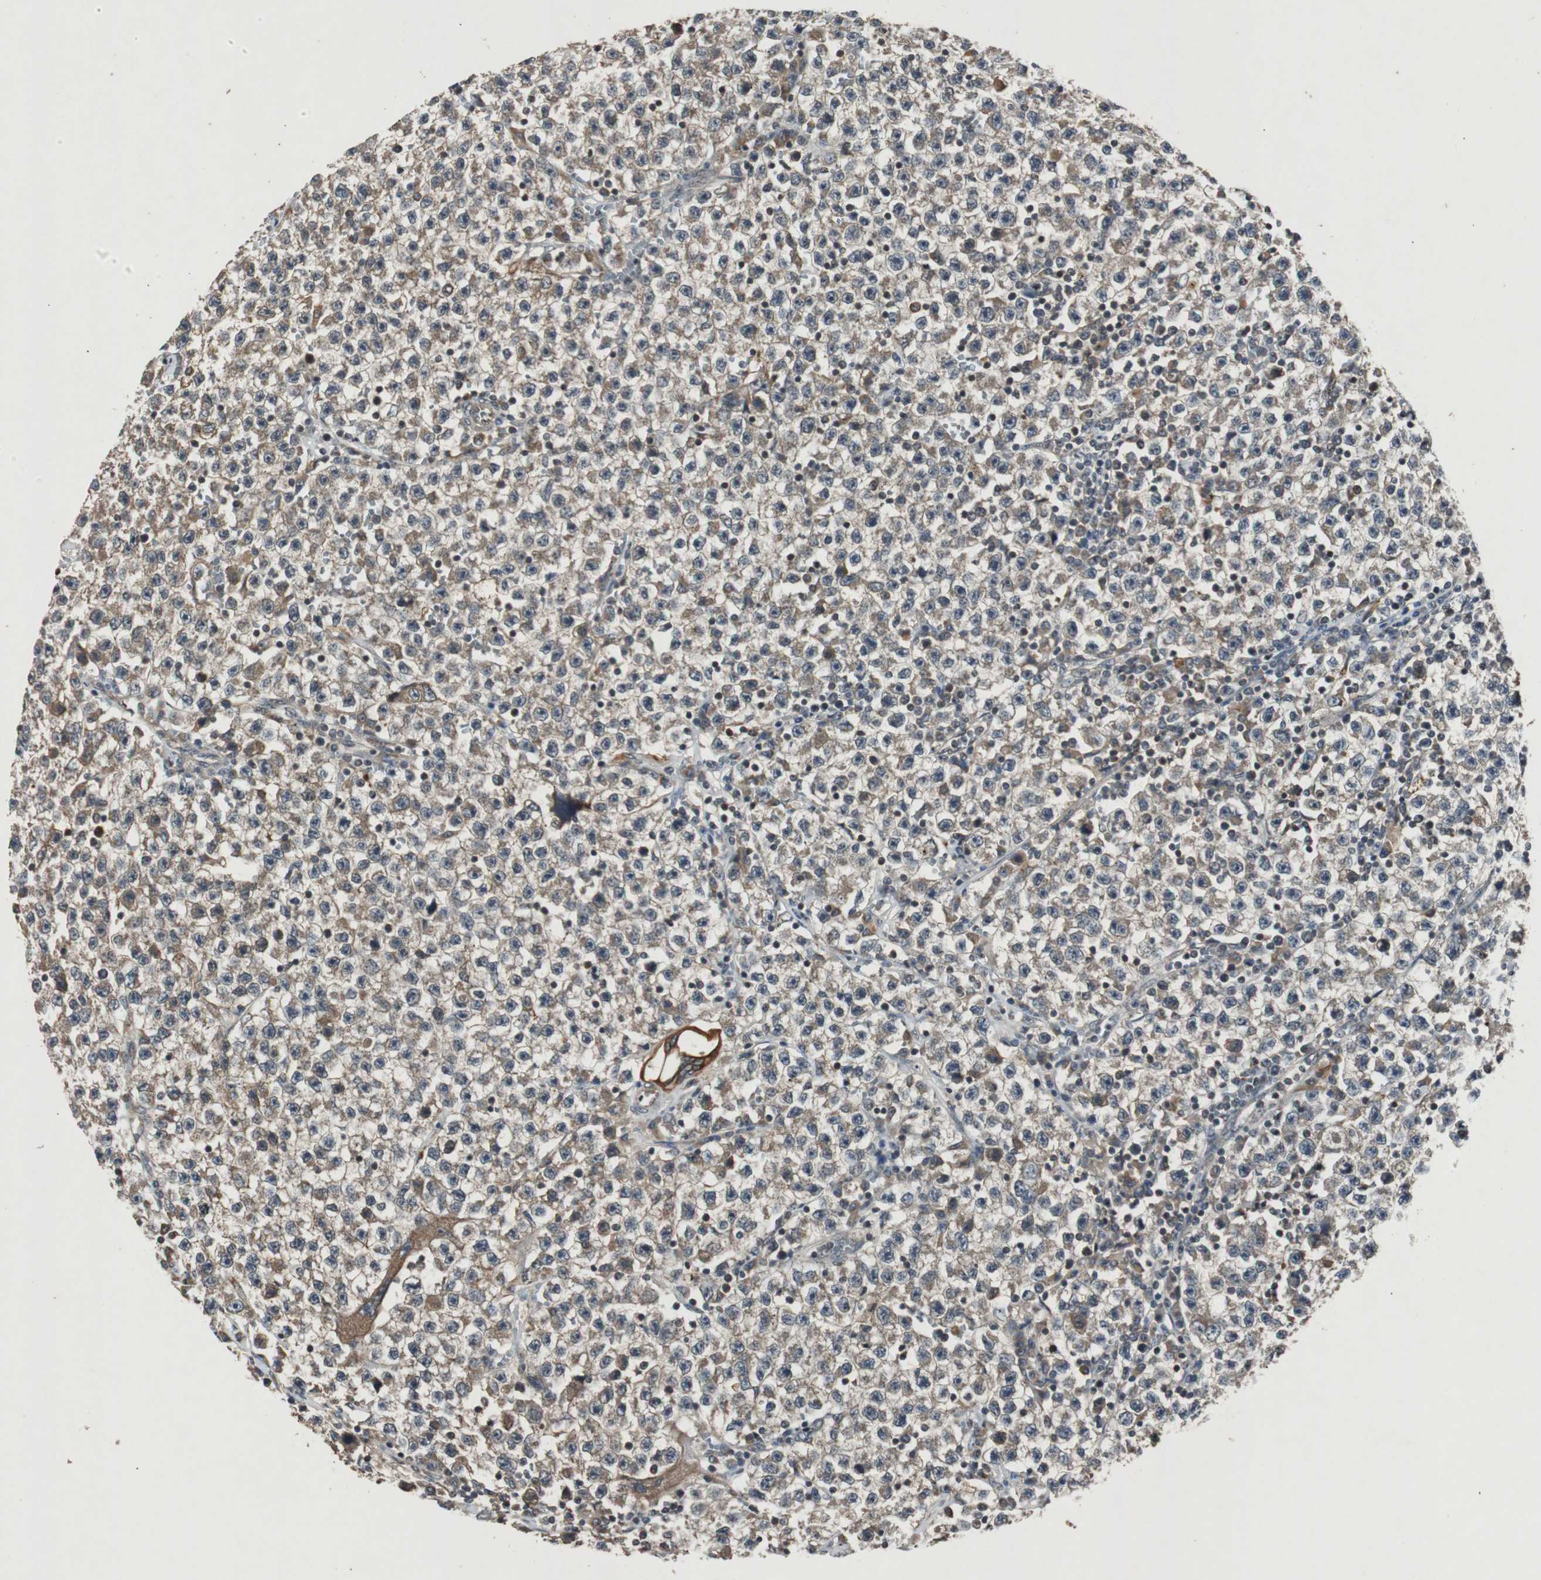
{"staining": {"intensity": "moderate", "quantity": "<25%", "location": "cytoplasmic/membranous"}, "tissue": "testis cancer", "cell_type": "Tumor cells", "image_type": "cancer", "snomed": [{"axis": "morphology", "description": "Seminoma, NOS"}, {"axis": "topography", "description": "Testis"}], "caption": "About <25% of tumor cells in testis cancer (seminoma) demonstrate moderate cytoplasmic/membranous protein staining as visualized by brown immunohistochemical staining.", "gene": "SLIT2", "patient": {"sex": "male", "age": 22}}